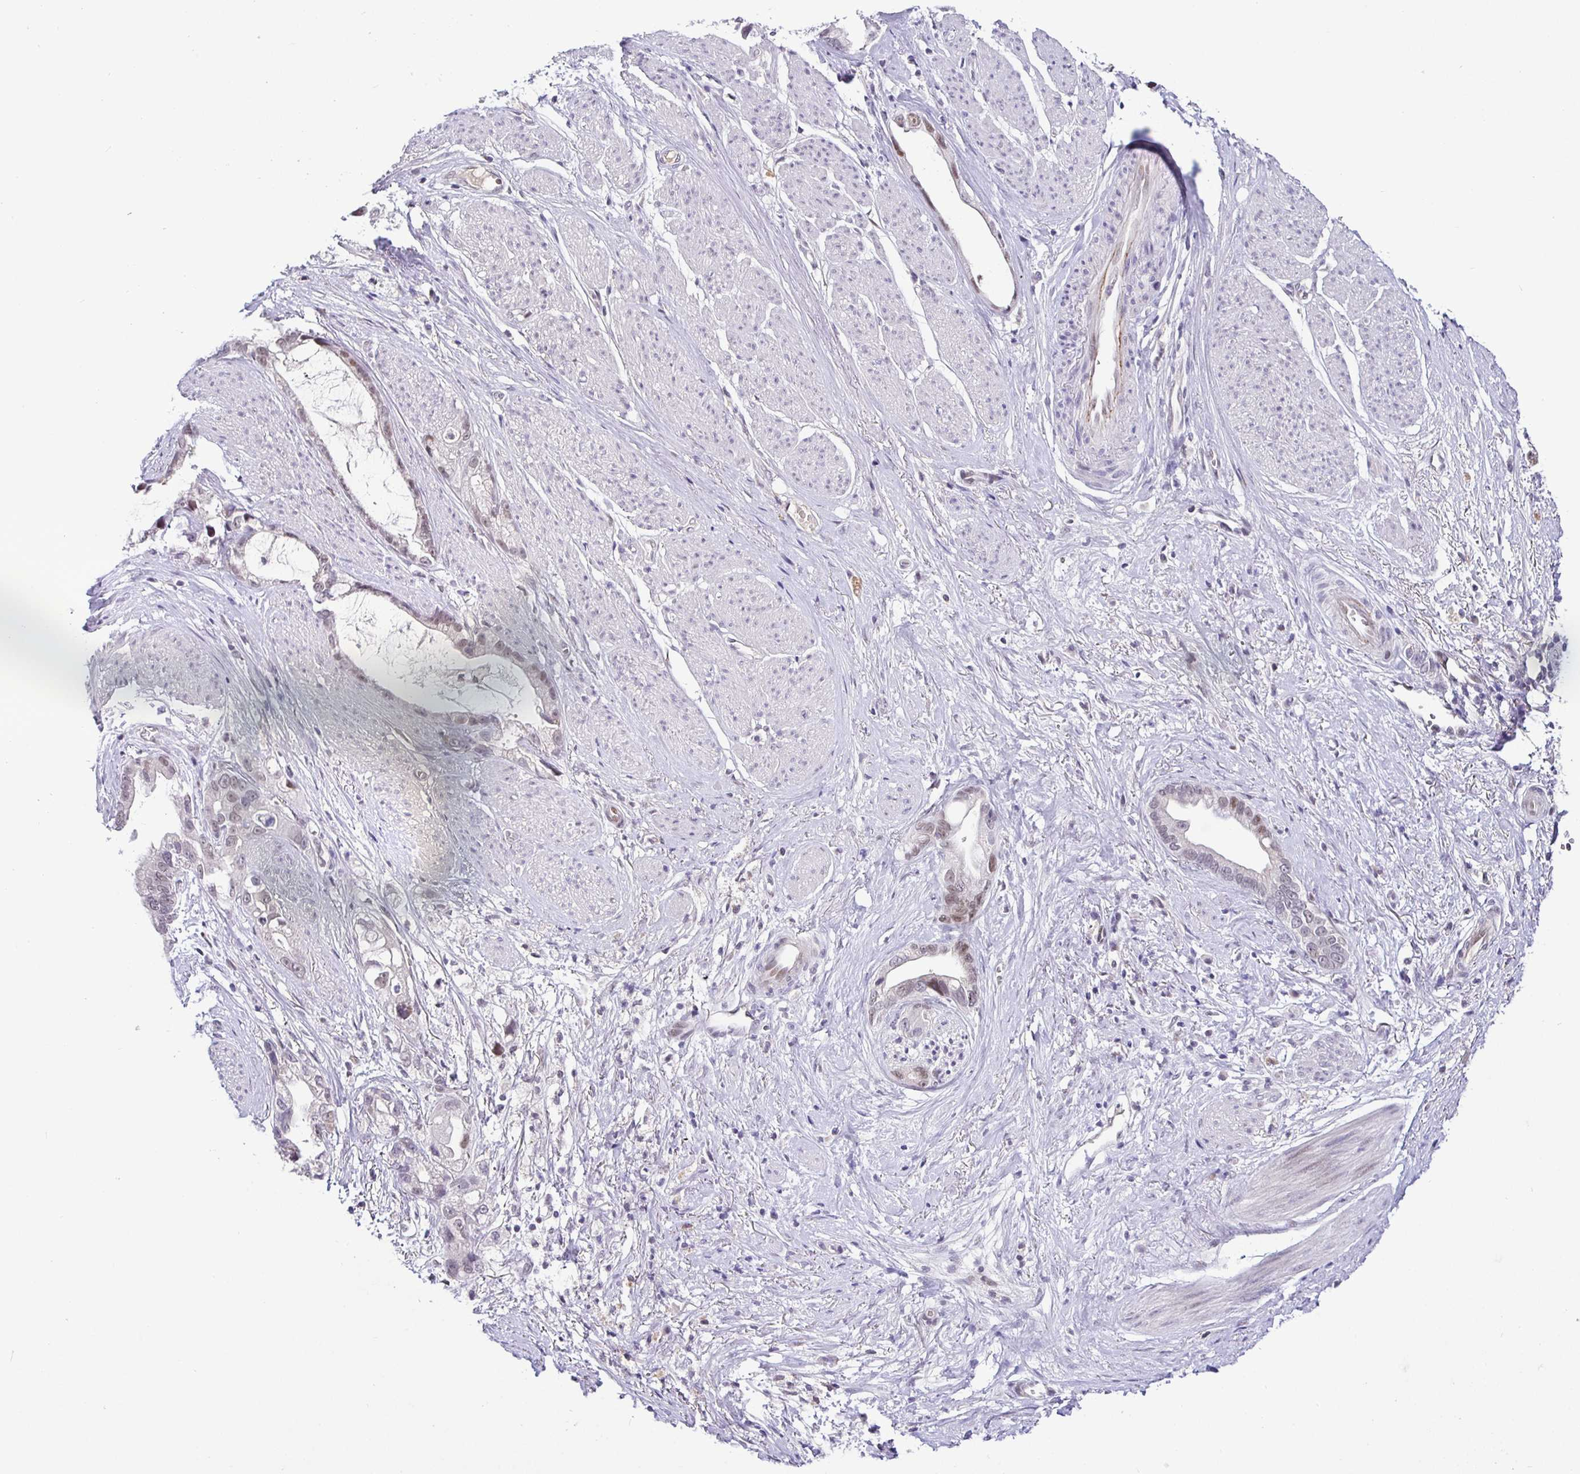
{"staining": {"intensity": "moderate", "quantity": "<25%", "location": "nuclear"}, "tissue": "stomach cancer", "cell_type": "Tumor cells", "image_type": "cancer", "snomed": [{"axis": "morphology", "description": "Adenocarcinoma, NOS"}, {"axis": "topography", "description": "Stomach"}], "caption": "IHC of stomach adenocarcinoma shows low levels of moderate nuclear staining in approximately <25% of tumor cells.", "gene": "NUP188", "patient": {"sex": "male", "age": 55}}